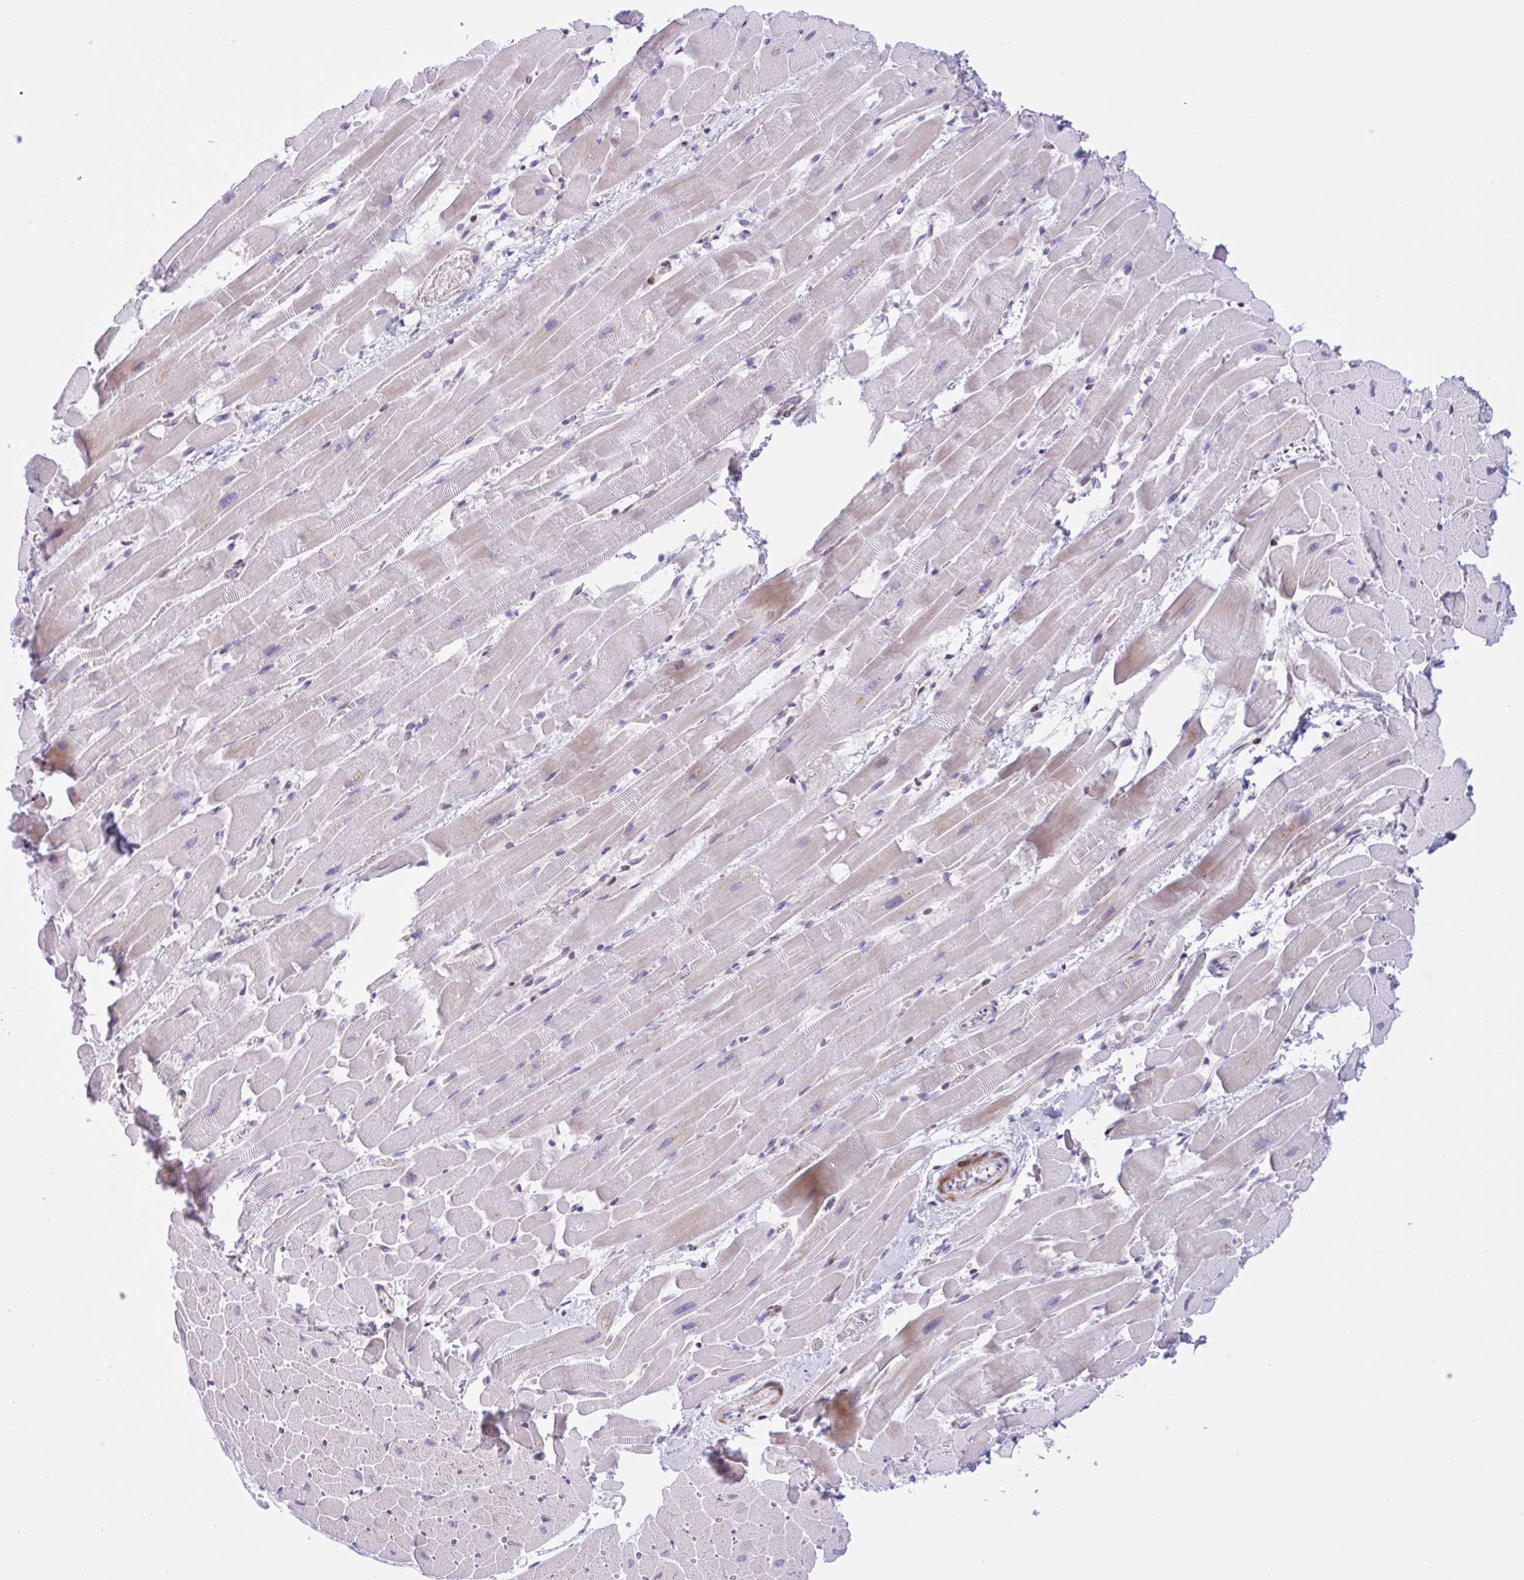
{"staining": {"intensity": "weak", "quantity": "<25%", "location": "cytoplasmic/membranous"}, "tissue": "heart muscle", "cell_type": "Cardiomyocytes", "image_type": "normal", "snomed": [{"axis": "morphology", "description": "Normal tissue, NOS"}, {"axis": "topography", "description": "Heart"}], "caption": "A high-resolution histopathology image shows immunohistochemistry (IHC) staining of benign heart muscle, which displays no significant expression in cardiomyocytes.", "gene": "AHCYL2", "patient": {"sex": "male", "age": 37}}